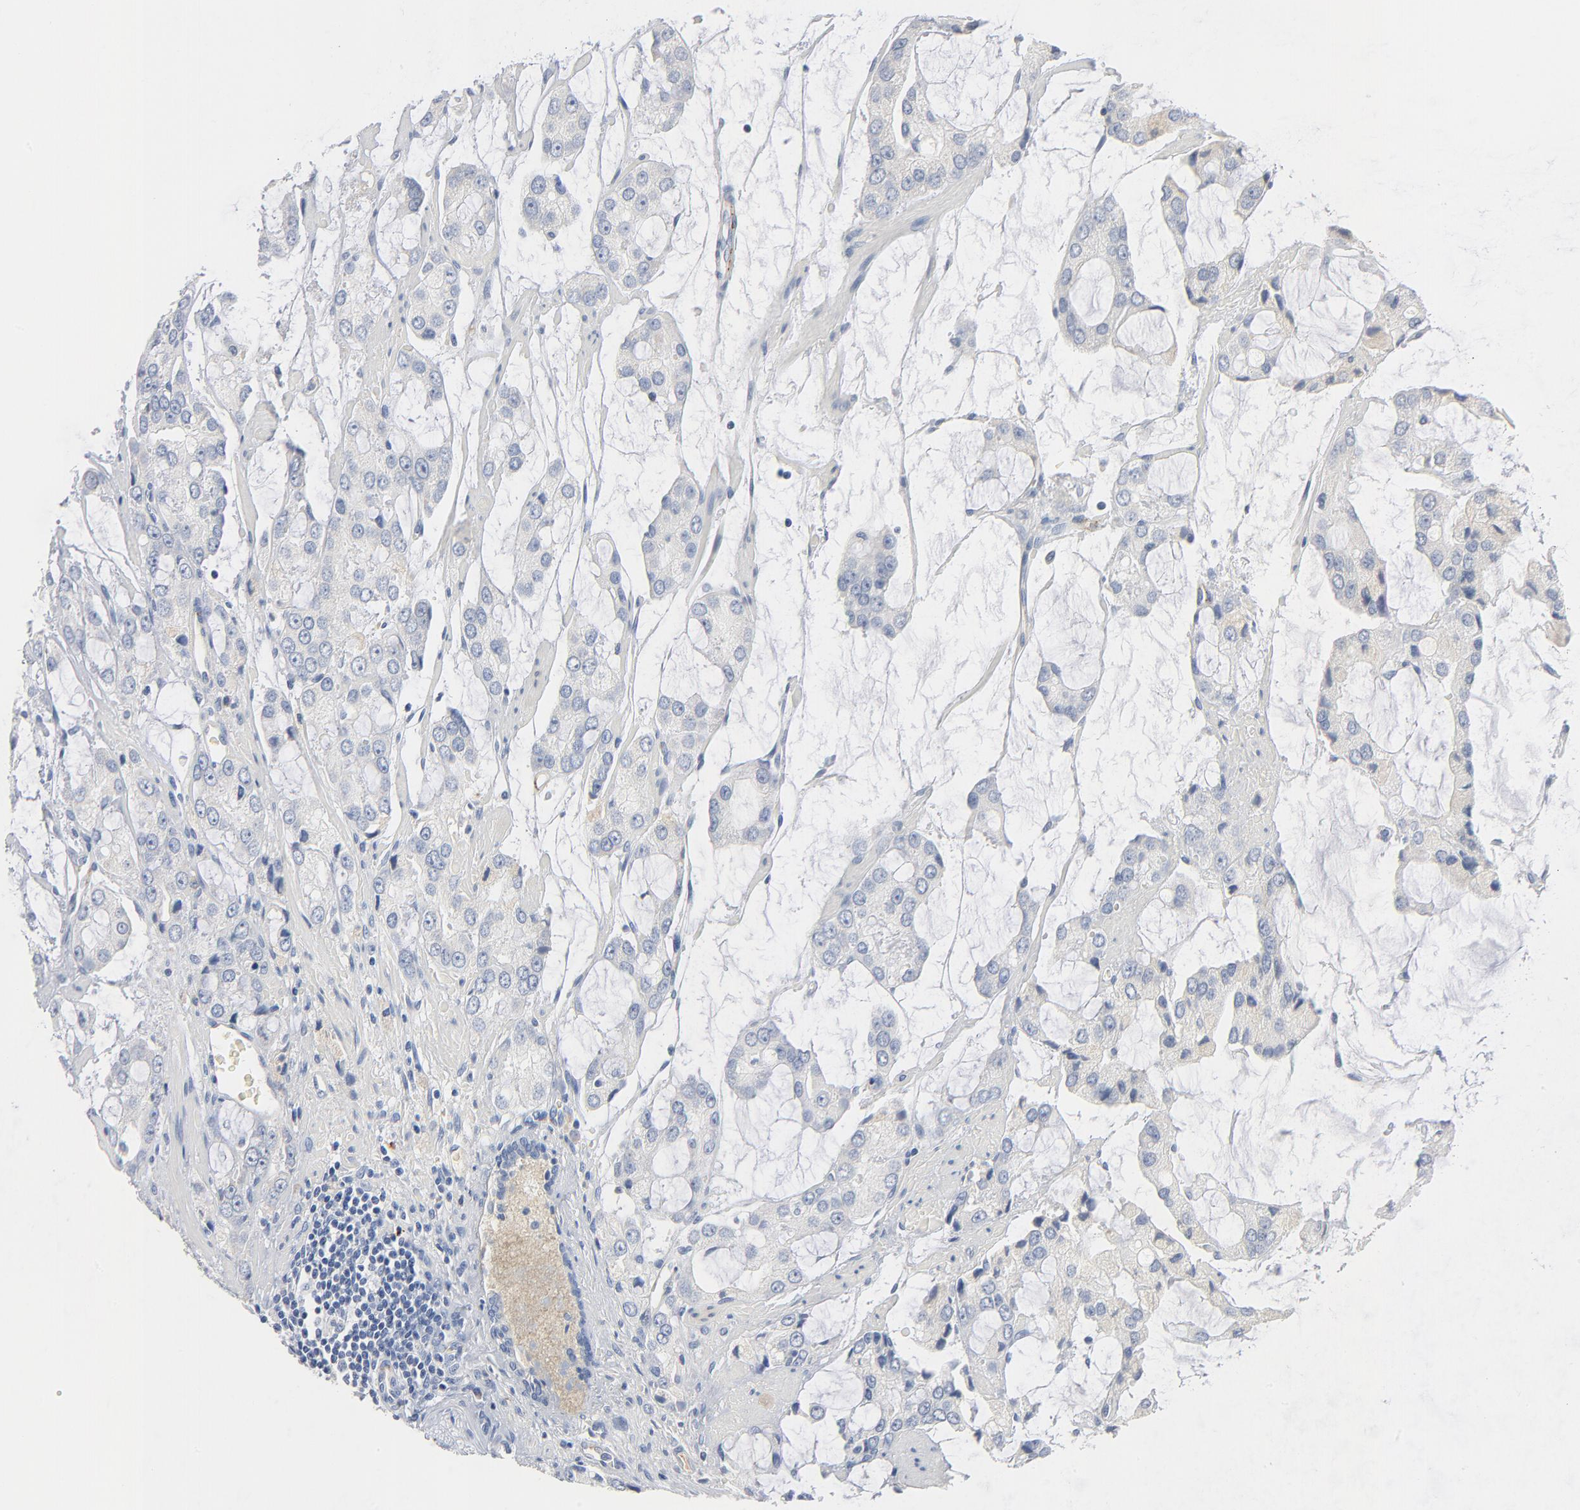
{"staining": {"intensity": "negative", "quantity": "none", "location": "none"}, "tissue": "prostate cancer", "cell_type": "Tumor cells", "image_type": "cancer", "snomed": [{"axis": "morphology", "description": "Adenocarcinoma, High grade"}, {"axis": "topography", "description": "Prostate"}], "caption": "The IHC micrograph has no significant positivity in tumor cells of prostate cancer tissue.", "gene": "GZMB", "patient": {"sex": "male", "age": 67}}